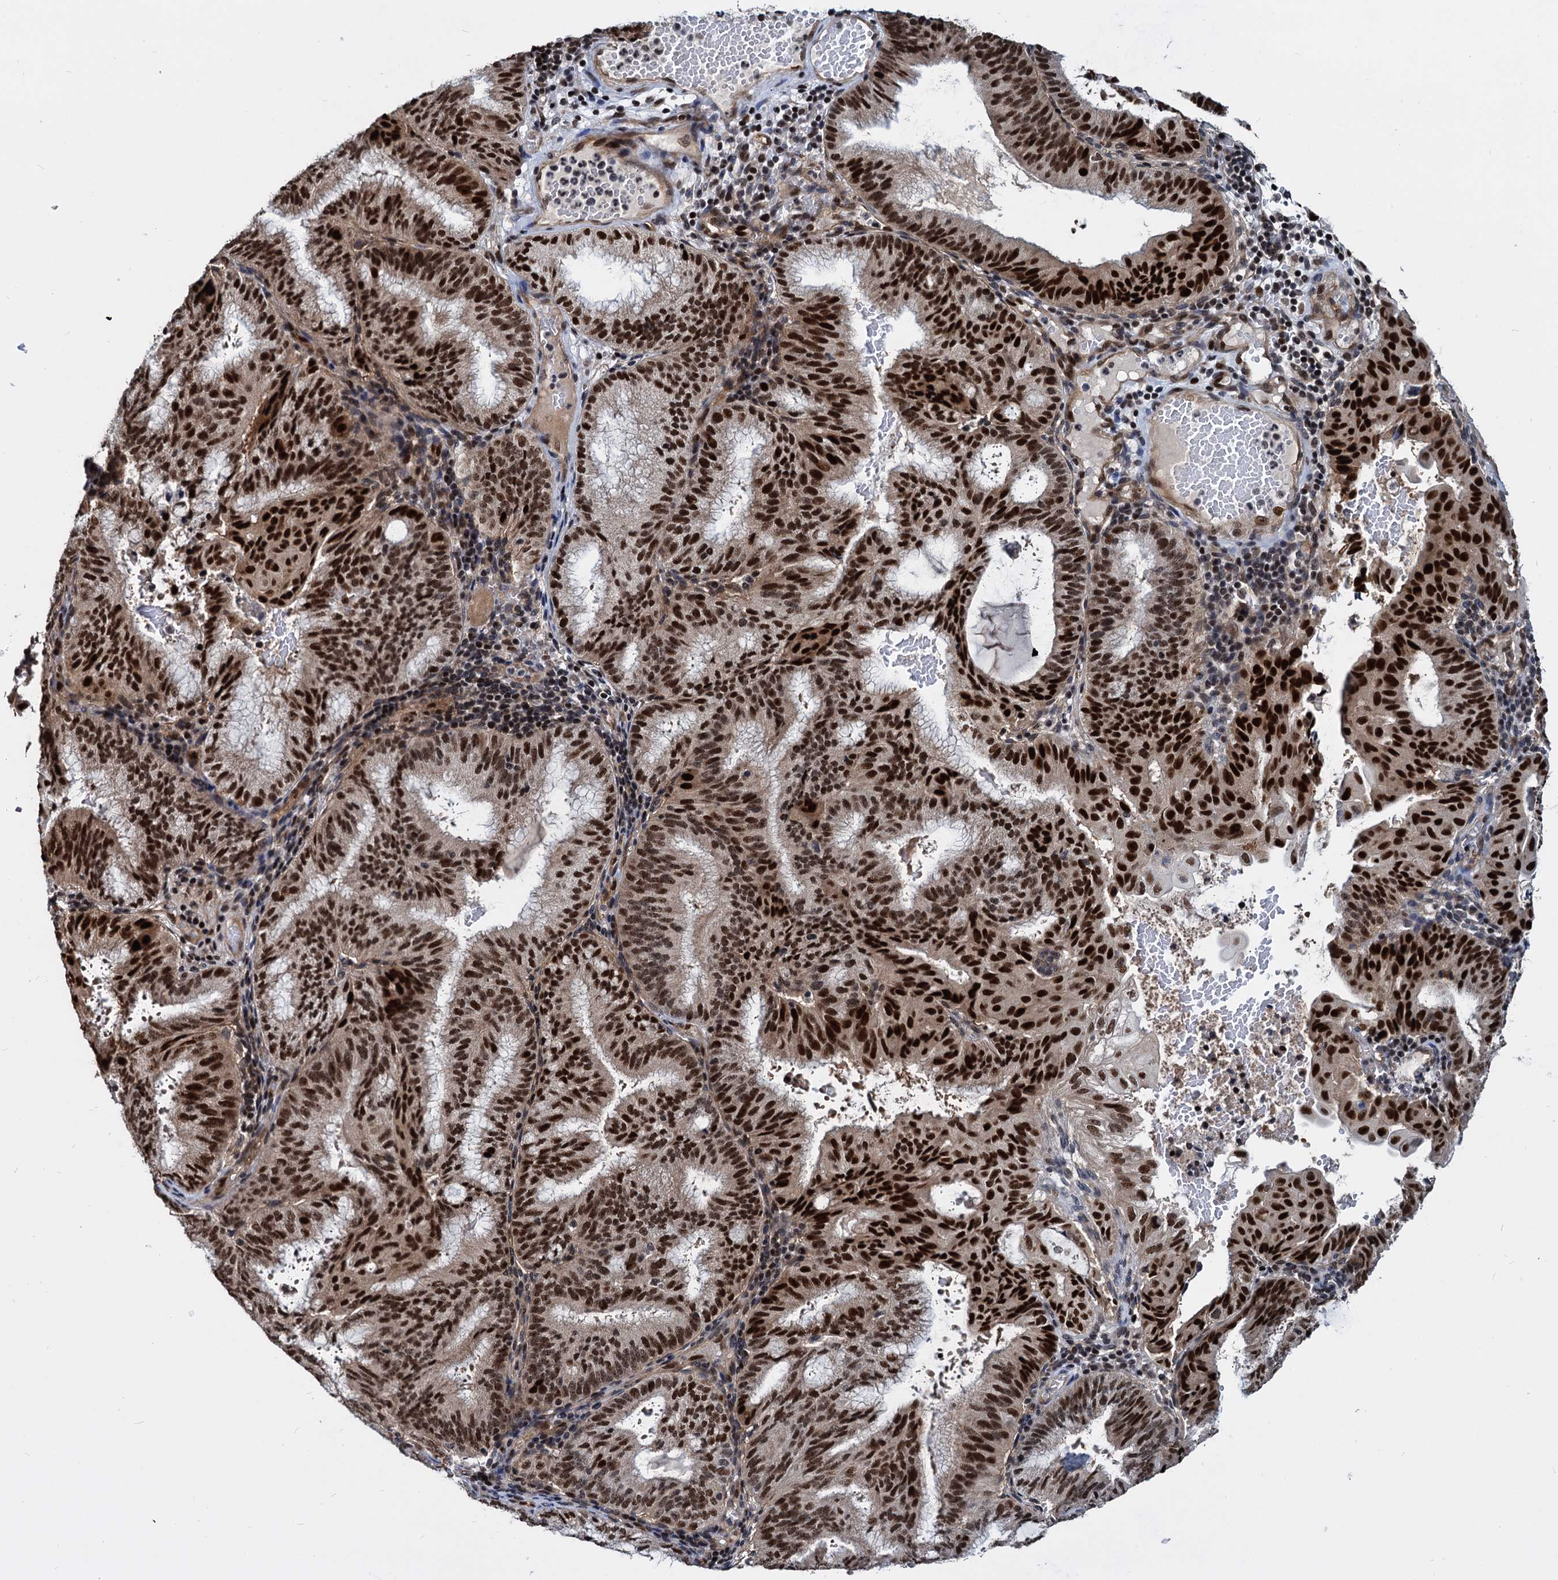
{"staining": {"intensity": "strong", "quantity": ">75%", "location": "nuclear"}, "tissue": "endometrial cancer", "cell_type": "Tumor cells", "image_type": "cancer", "snomed": [{"axis": "morphology", "description": "Adenocarcinoma, NOS"}, {"axis": "topography", "description": "Endometrium"}], "caption": "High-power microscopy captured an immunohistochemistry (IHC) image of endometrial adenocarcinoma, revealing strong nuclear positivity in approximately >75% of tumor cells.", "gene": "UBLCP1", "patient": {"sex": "female", "age": 49}}